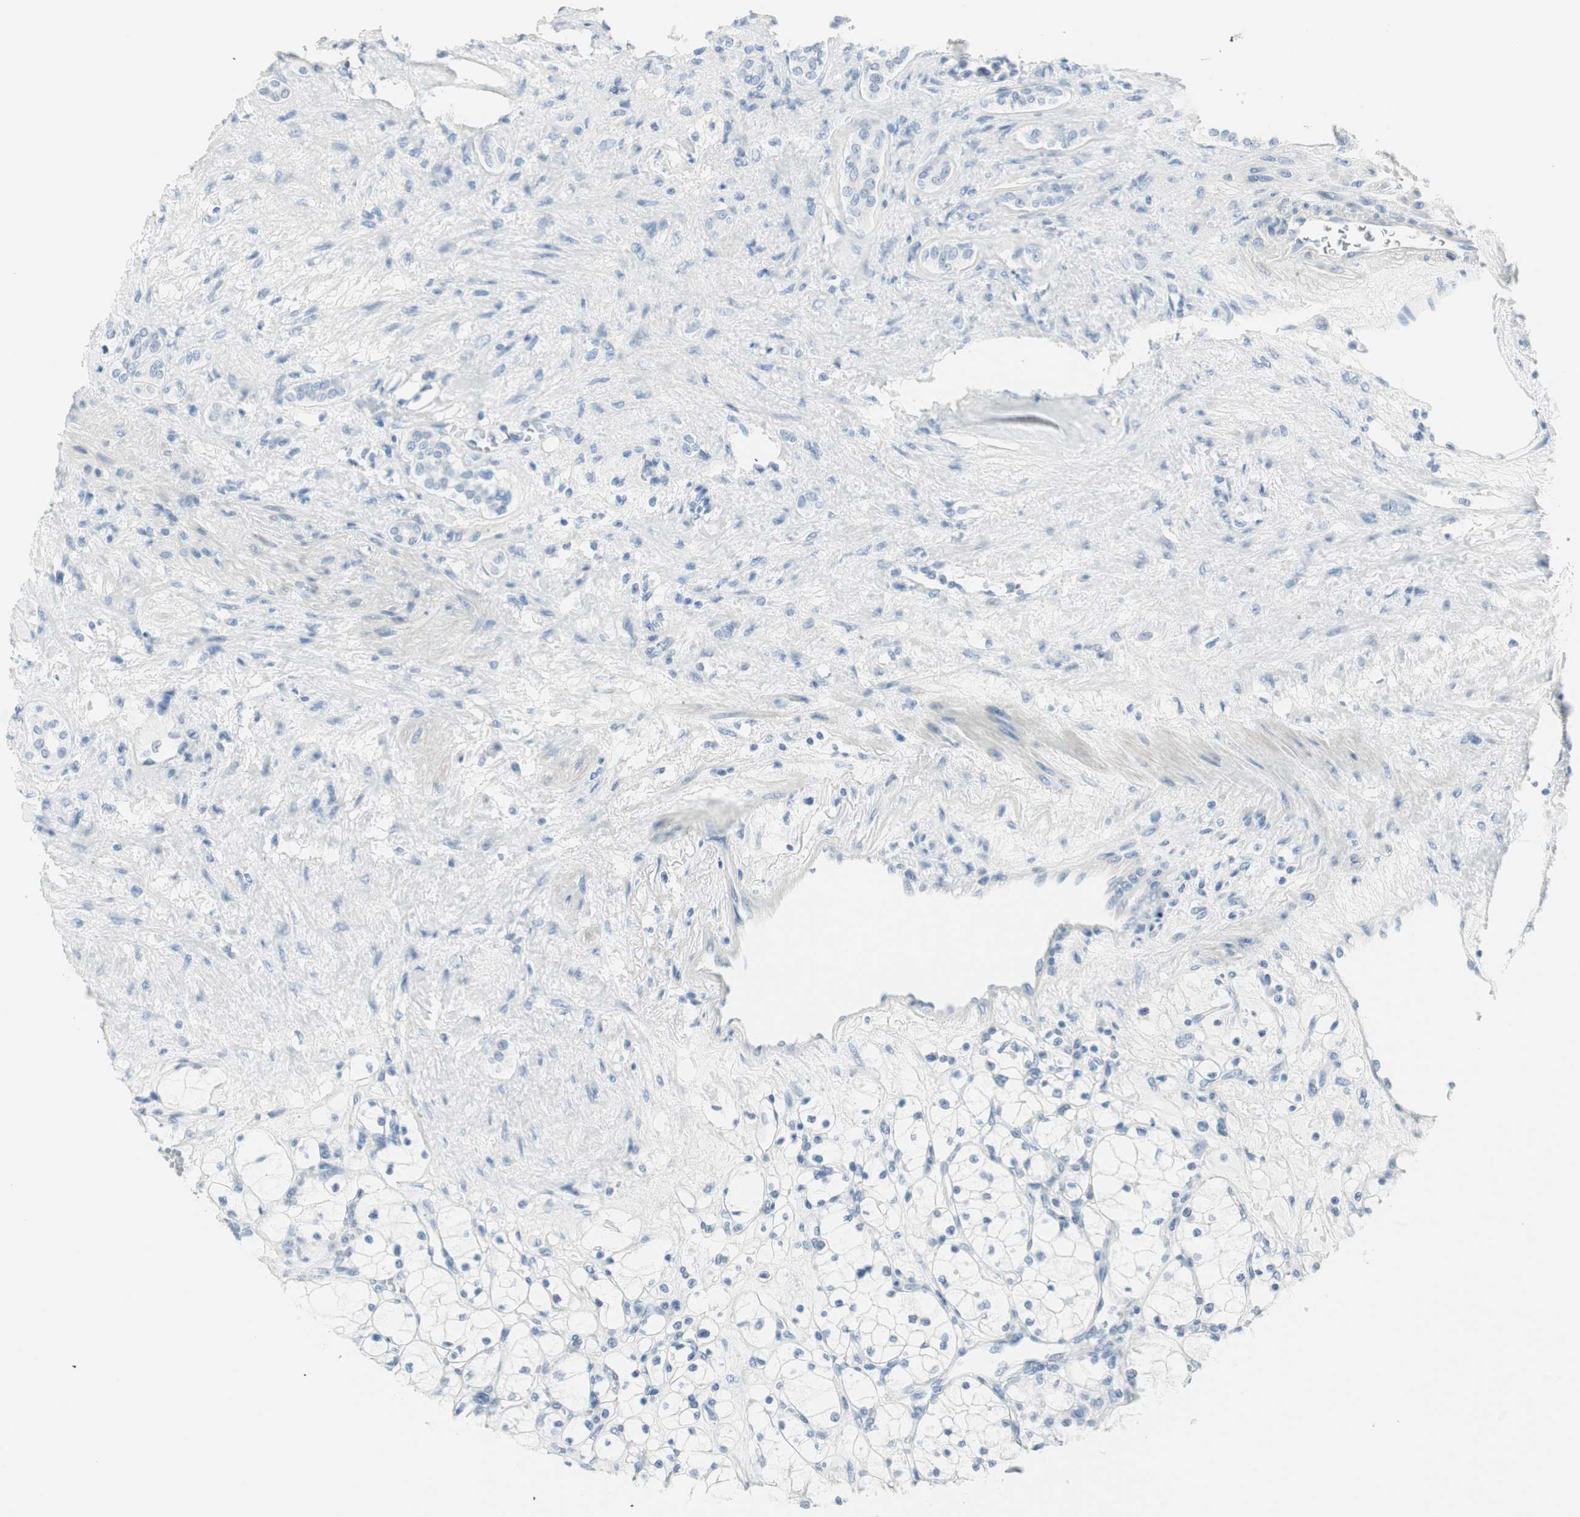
{"staining": {"intensity": "negative", "quantity": "none", "location": "none"}, "tissue": "renal cancer", "cell_type": "Tumor cells", "image_type": "cancer", "snomed": [{"axis": "morphology", "description": "Adenocarcinoma, NOS"}, {"axis": "topography", "description": "Kidney"}], "caption": "Immunohistochemical staining of human adenocarcinoma (renal) demonstrates no significant staining in tumor cells.", "gene": "MLLT10", "patient": {"sex": "female", "age": 83}}